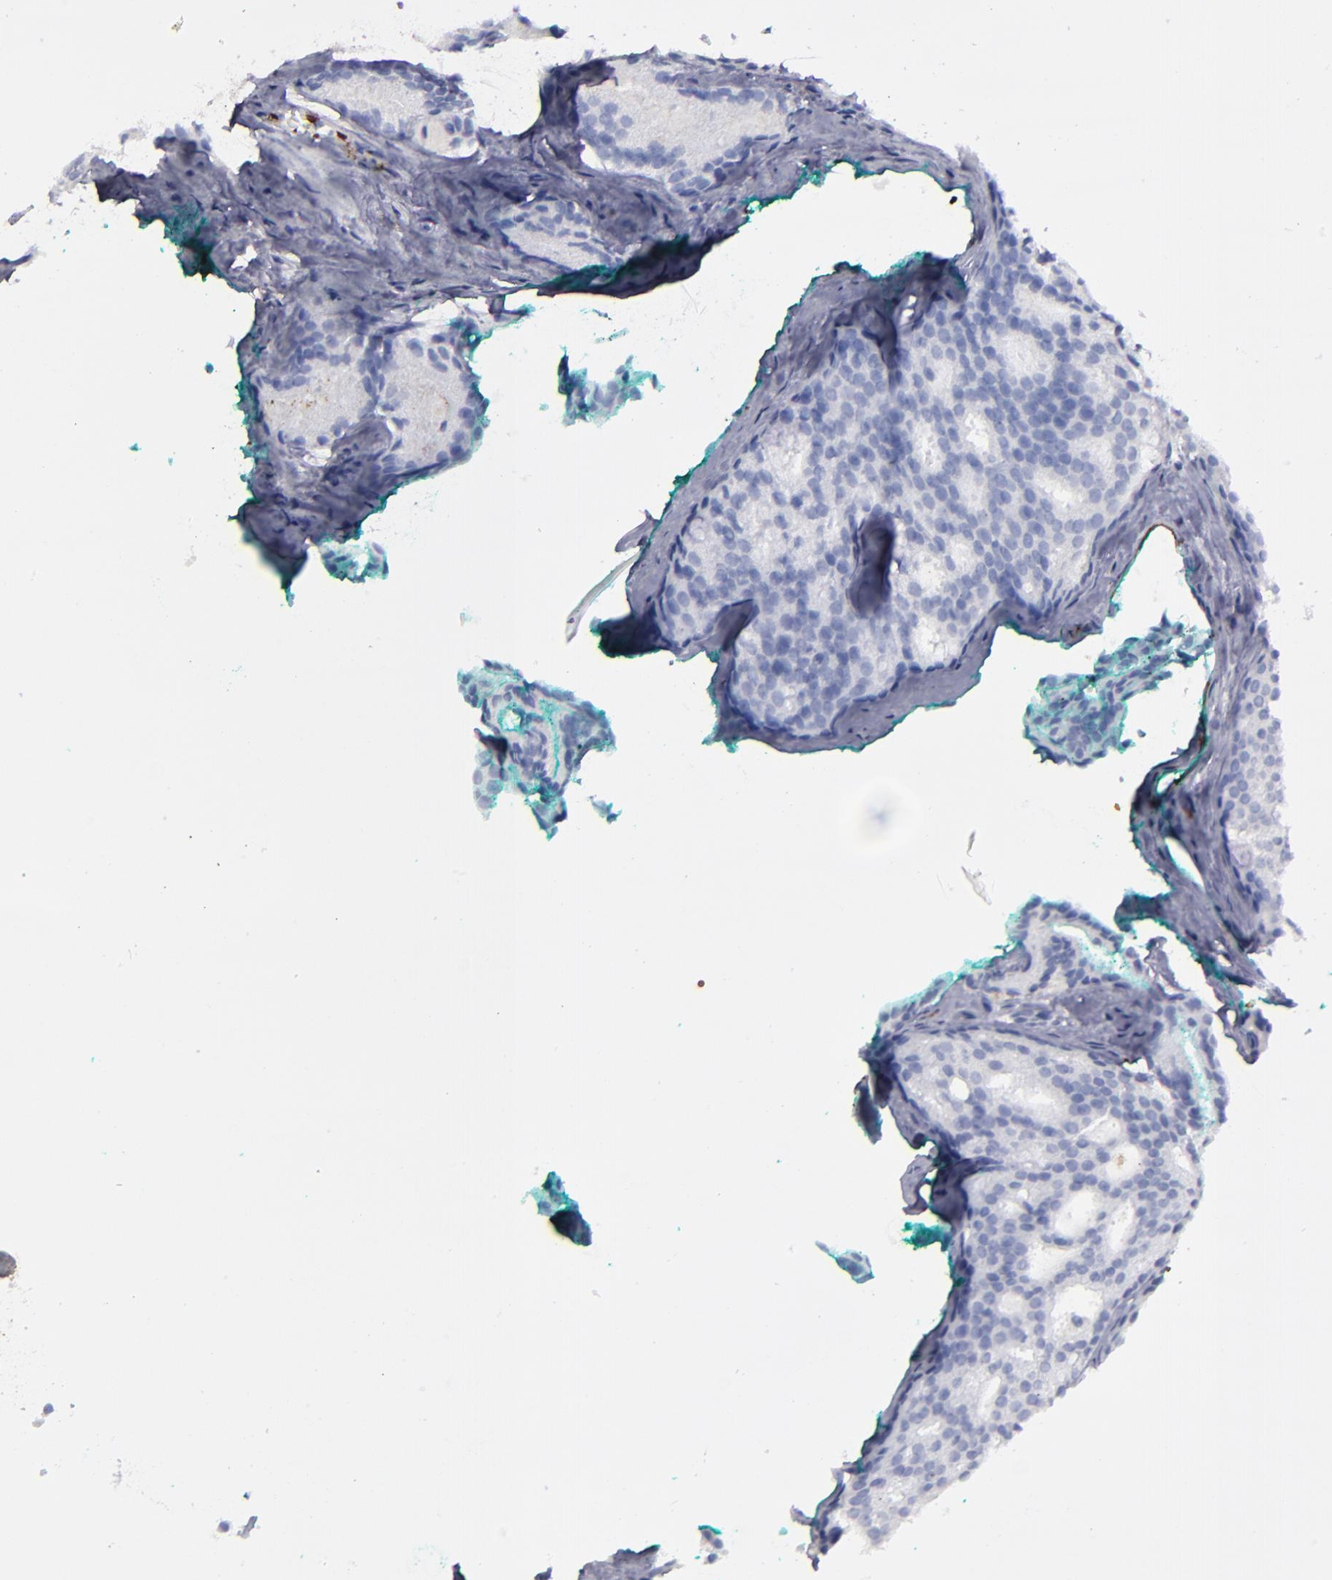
{"staining": {"intensity": "negative", "quantity": "none", "location": "none"}, "tissue": "prostate cancer", "cell_type": "Tumor cells", "image_type": "cancer", "snomed": [{"axis": "morphology", "description": "Adenocarcinoma, High grade"}, {"axis": "topography", "description": "Prostate"}], "caption": "This is an IHC image of high-grade adenocarcinoma (prostate). There is no positivity in tumor cells.", "gene": "CD36", "patient": {"sex": "male", "age": 64}}